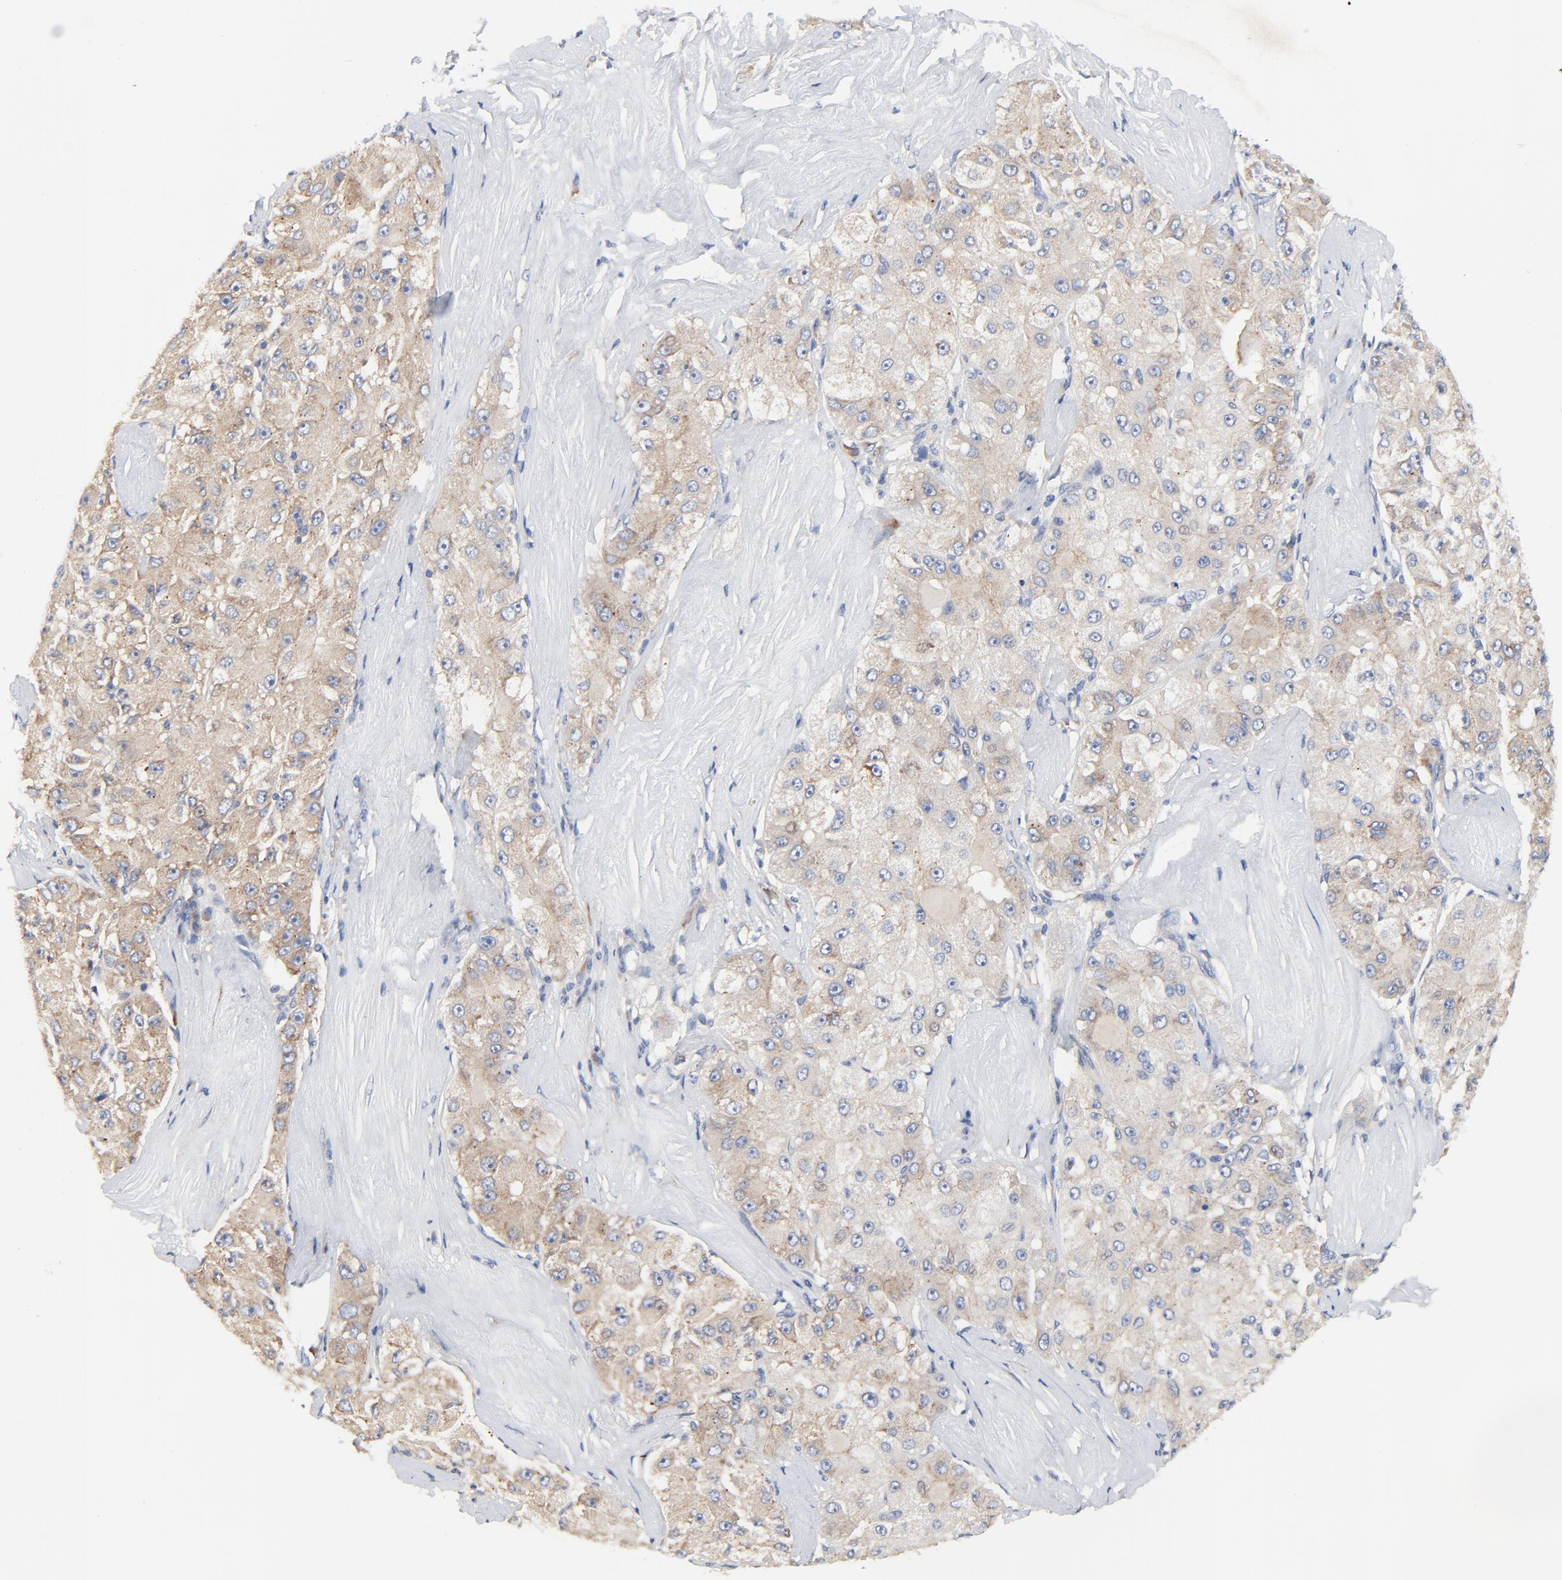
{"staining": {"intensity": "moderate", "quantity": ">75%", "location": "cytoplasmic/membranous"}, "tissue": "liver cancer", "cell_type": "Tumor cells", "image_type": "cancer", "snomed": [{"axis": "morphology", "description": "Carcinoma, Hepatocellular, NOS"}, {"axis": "topography", "description": "Liver"}], "caption": "Hepatocellular carcinoma (liver) stained with a brown dye shows moderate cytoplasmic/membranous positive positivity in about >75% of tumor cells.", "gene": "VAV2", "patient": {"sex": "male", "age": 80}}